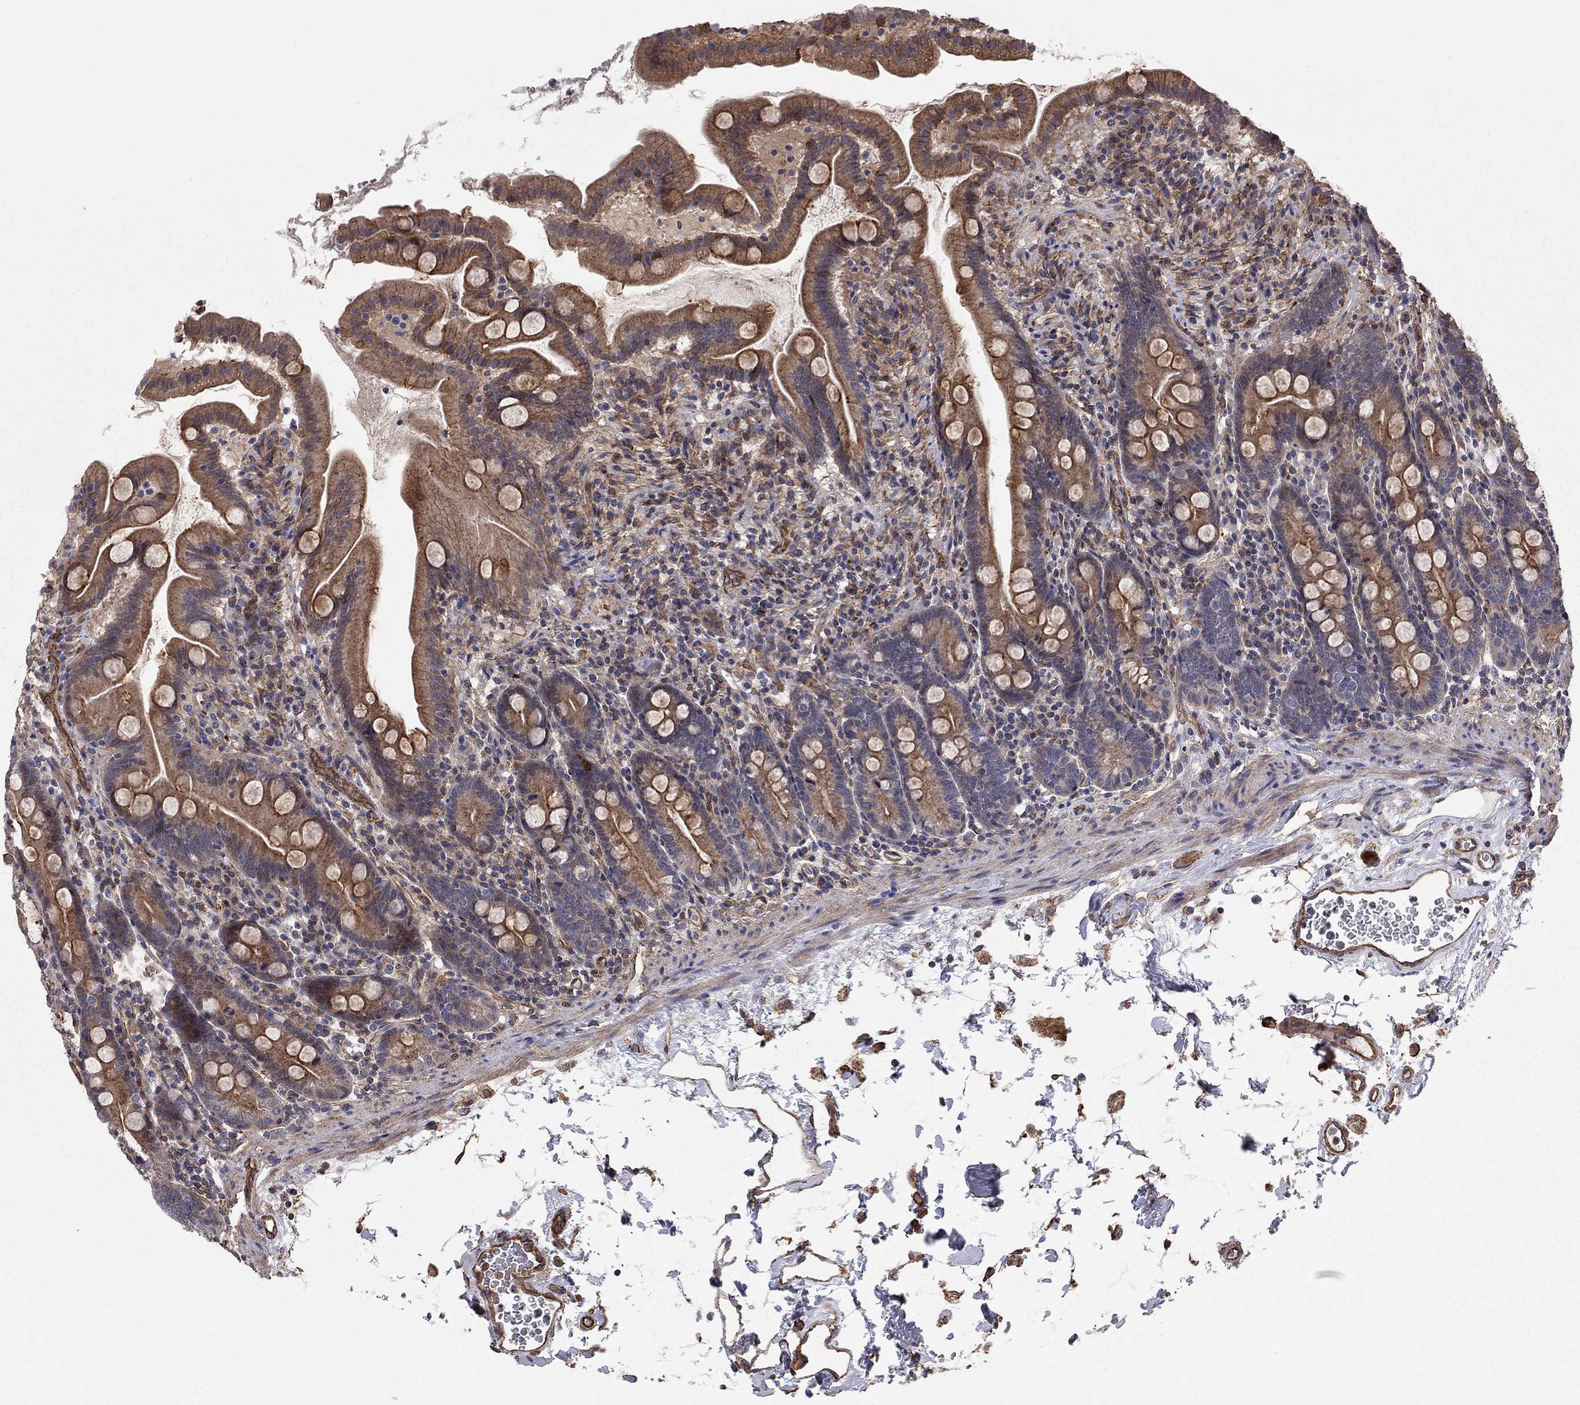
{"staining": {"intensity": "strong", "quantity": "25%-75%", "location": "cytoplasmic/membranous"}, "tissue": "small intestine", "cell_type": "Glandular cells", "image_type": "normal", "snomed": [{"axis": "morphology", "description": "Normal tissue, NOS"}, {"axis": "topography", "description": "Small intestine"}], "caption": "IHC (DAB) staining of unremarkable small intestine demonstrates strong cytoplasmic/membranous protein expression in approximately 25%-75% of glandular cells.", "gene": "RASEF", "patient": {"sex": "female", "age": 44}}